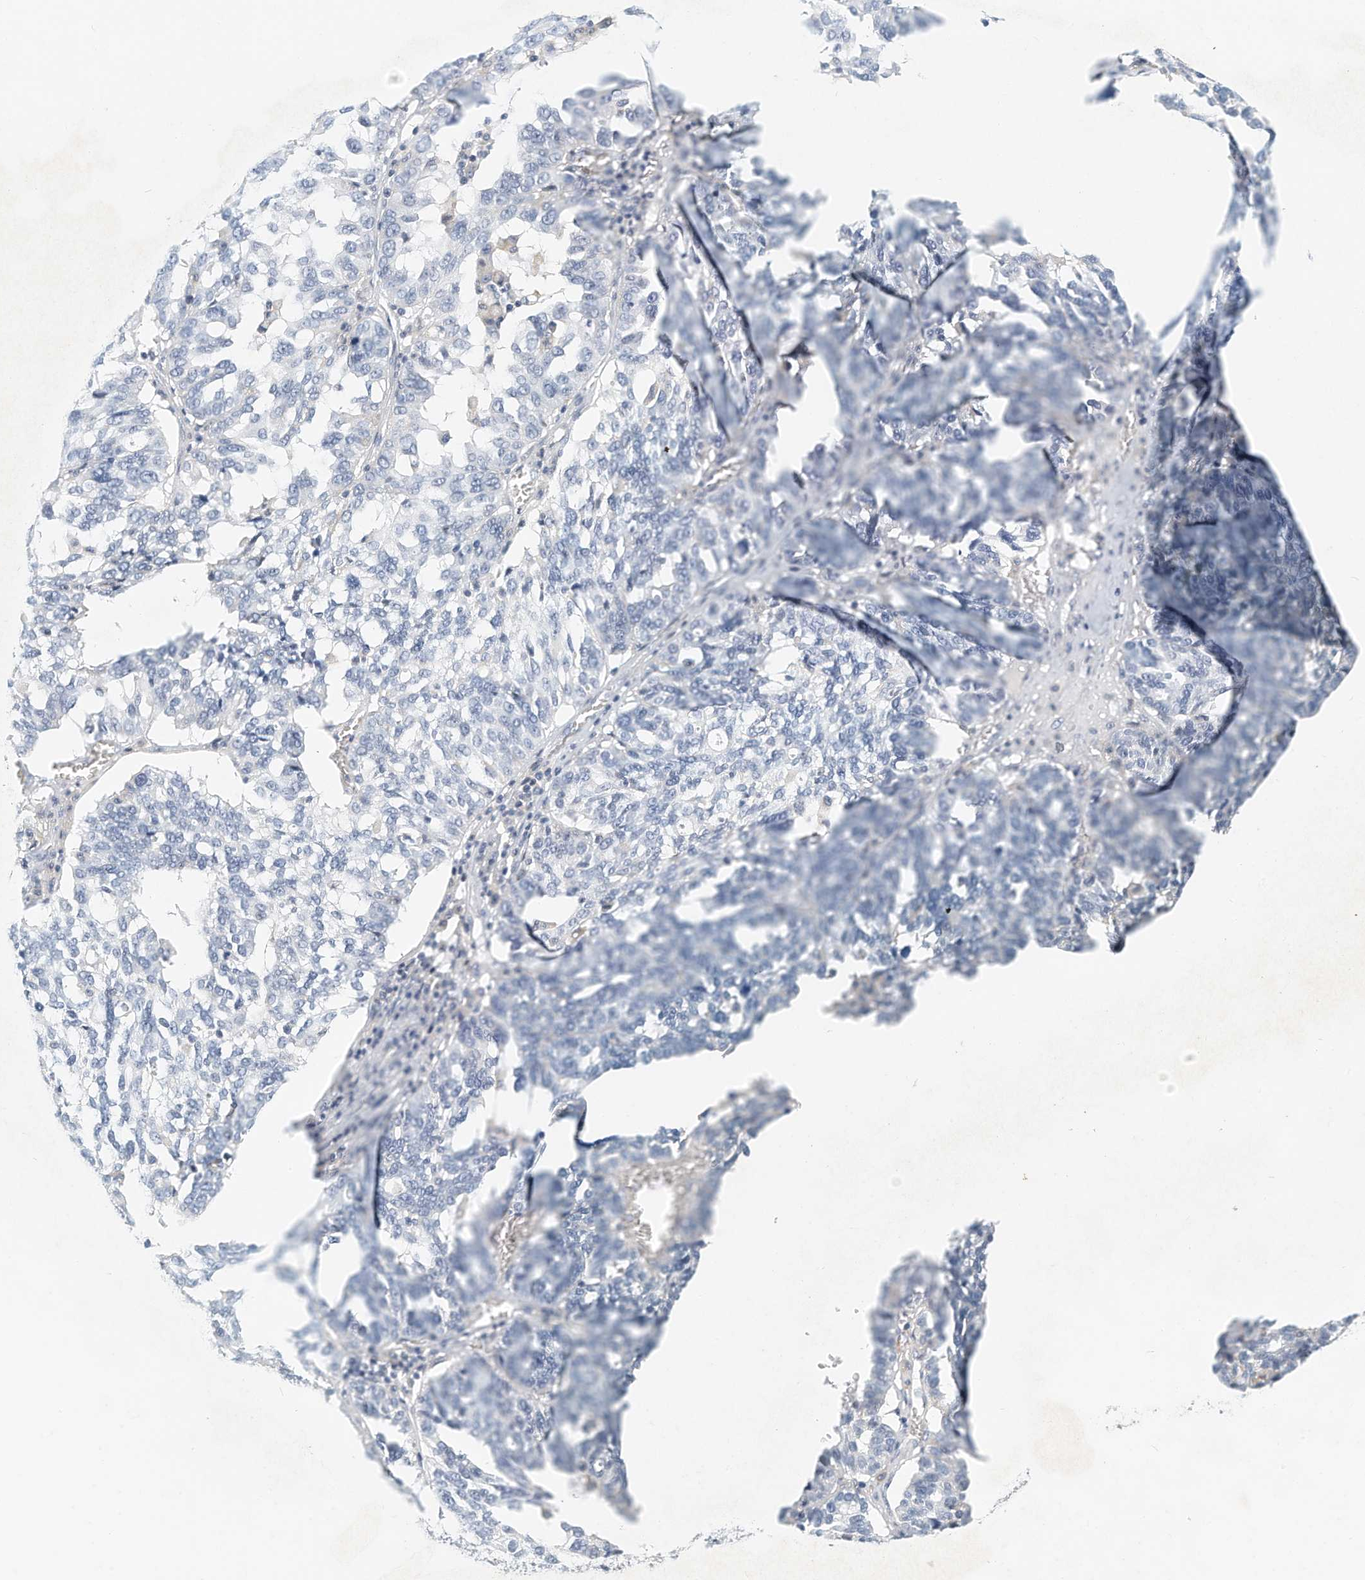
{"staining": {"intensity": "negative", "quantity": "none", "location": "none"}, "tissue": "ovarian cancer", "cell_type": "Tumor cells", "image_type": "cancer", "snomed": [{"axis": "morphology", "description": "Cystadenocarcinoma, serous, NOS"}, {"axis": "topography", "description": "Ovary"}], "caption": "Tumor cells are negative for brown protein staining in serous cystadenocarcinoma (ovarian).", "gene": "MICAL1", "patient": {"sex": "female", "age": 59}}